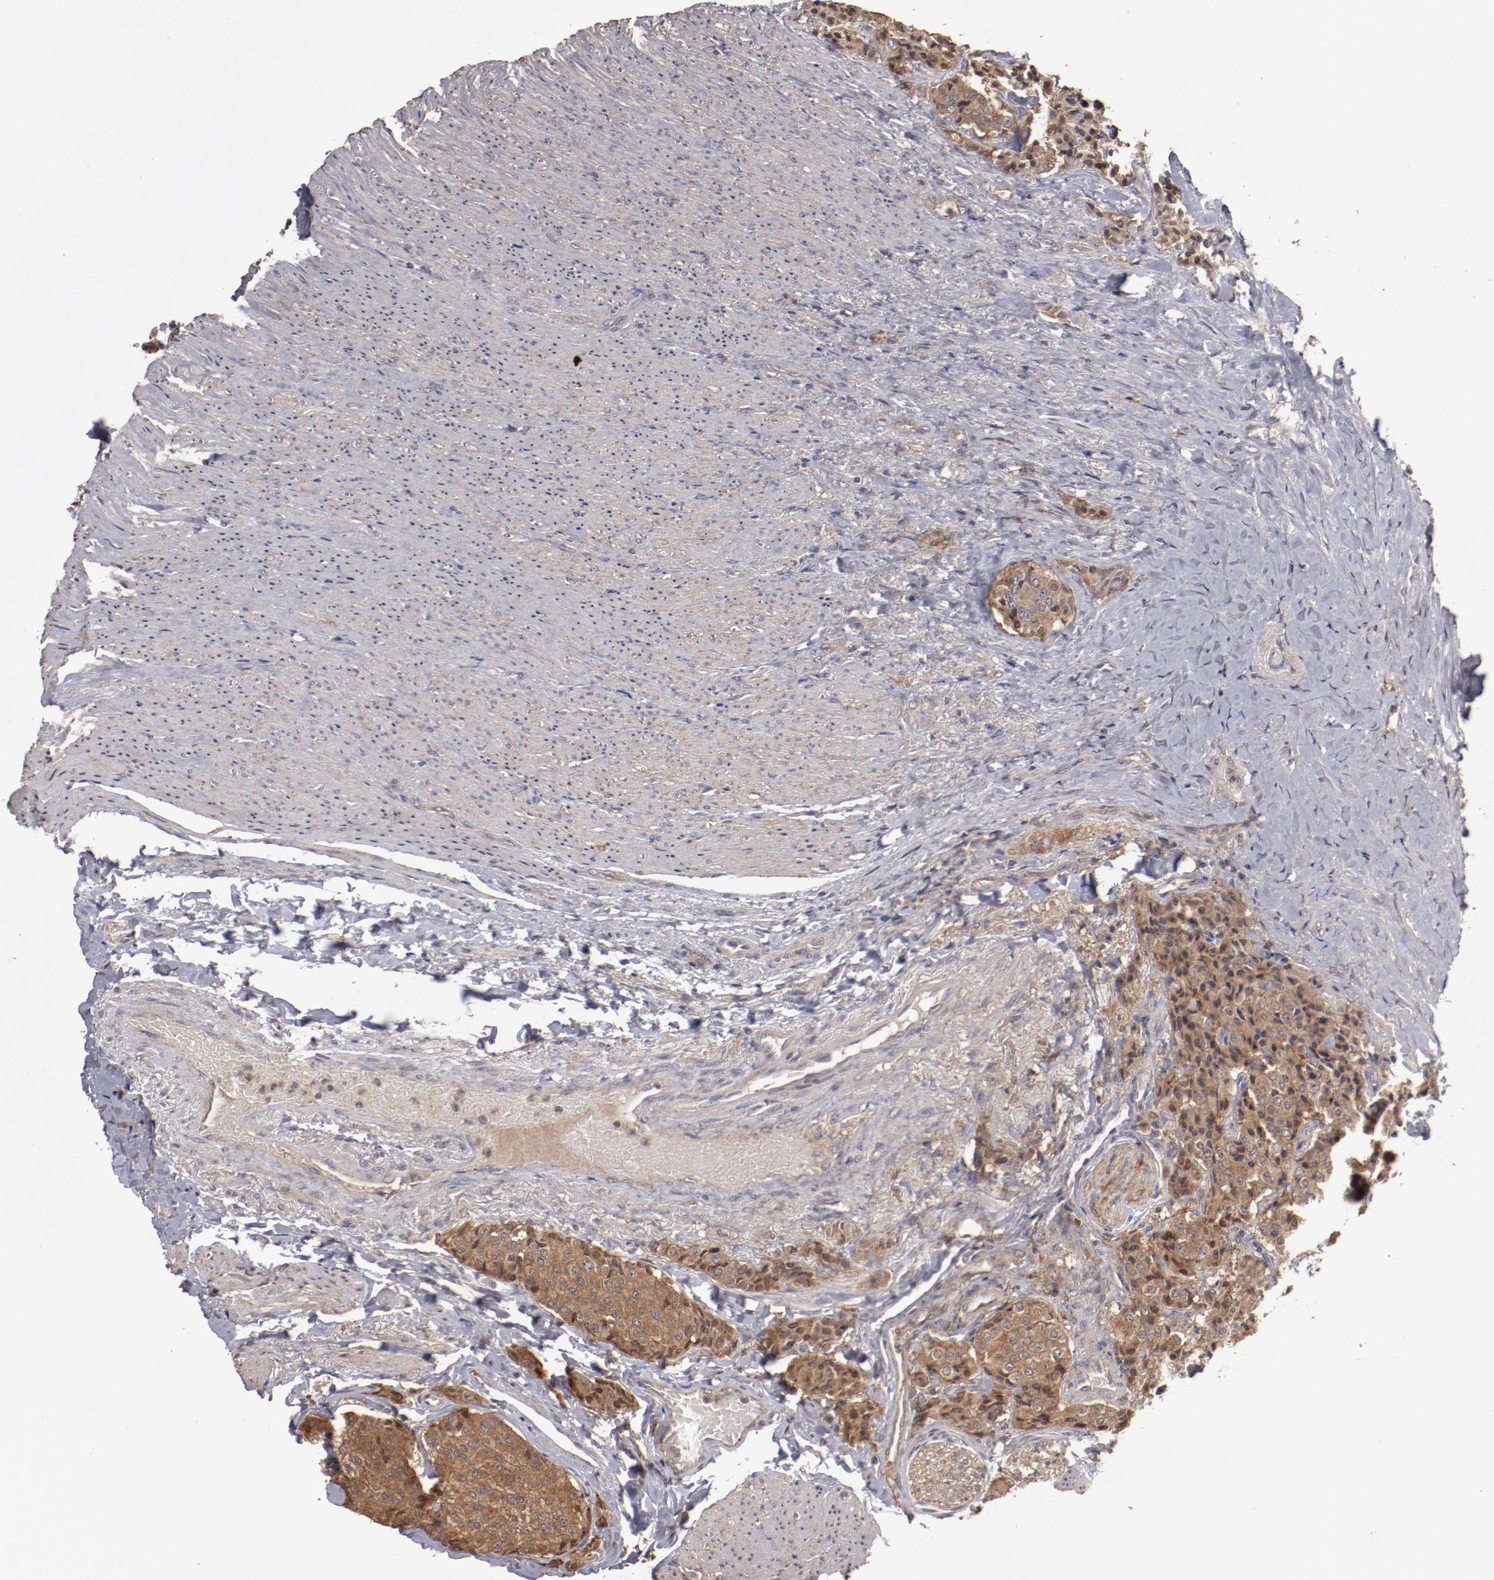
{"staining": {"intensity": "moderate", "quantity": ">75%", "location": "cytoplasmic/membranous"}, "tissue": "carcinoid", "cell_type": "Tumor cells", "image_type": "cancer", "snomed": [{"axis": "morphology", "description": "Carcinoid, malignant, NOS"}, {"axis": "topography", "description": "Colon"}], "caption": "IHC (DAB (3,3'-diaminobenzidine)) staining of malignant carcinoid reveals moderate cytoplasmic/membranous protein expression in about >75% of tumor cells.", "gene": "LRRC75B", "patient": {"sex": "female", "age": 61}}